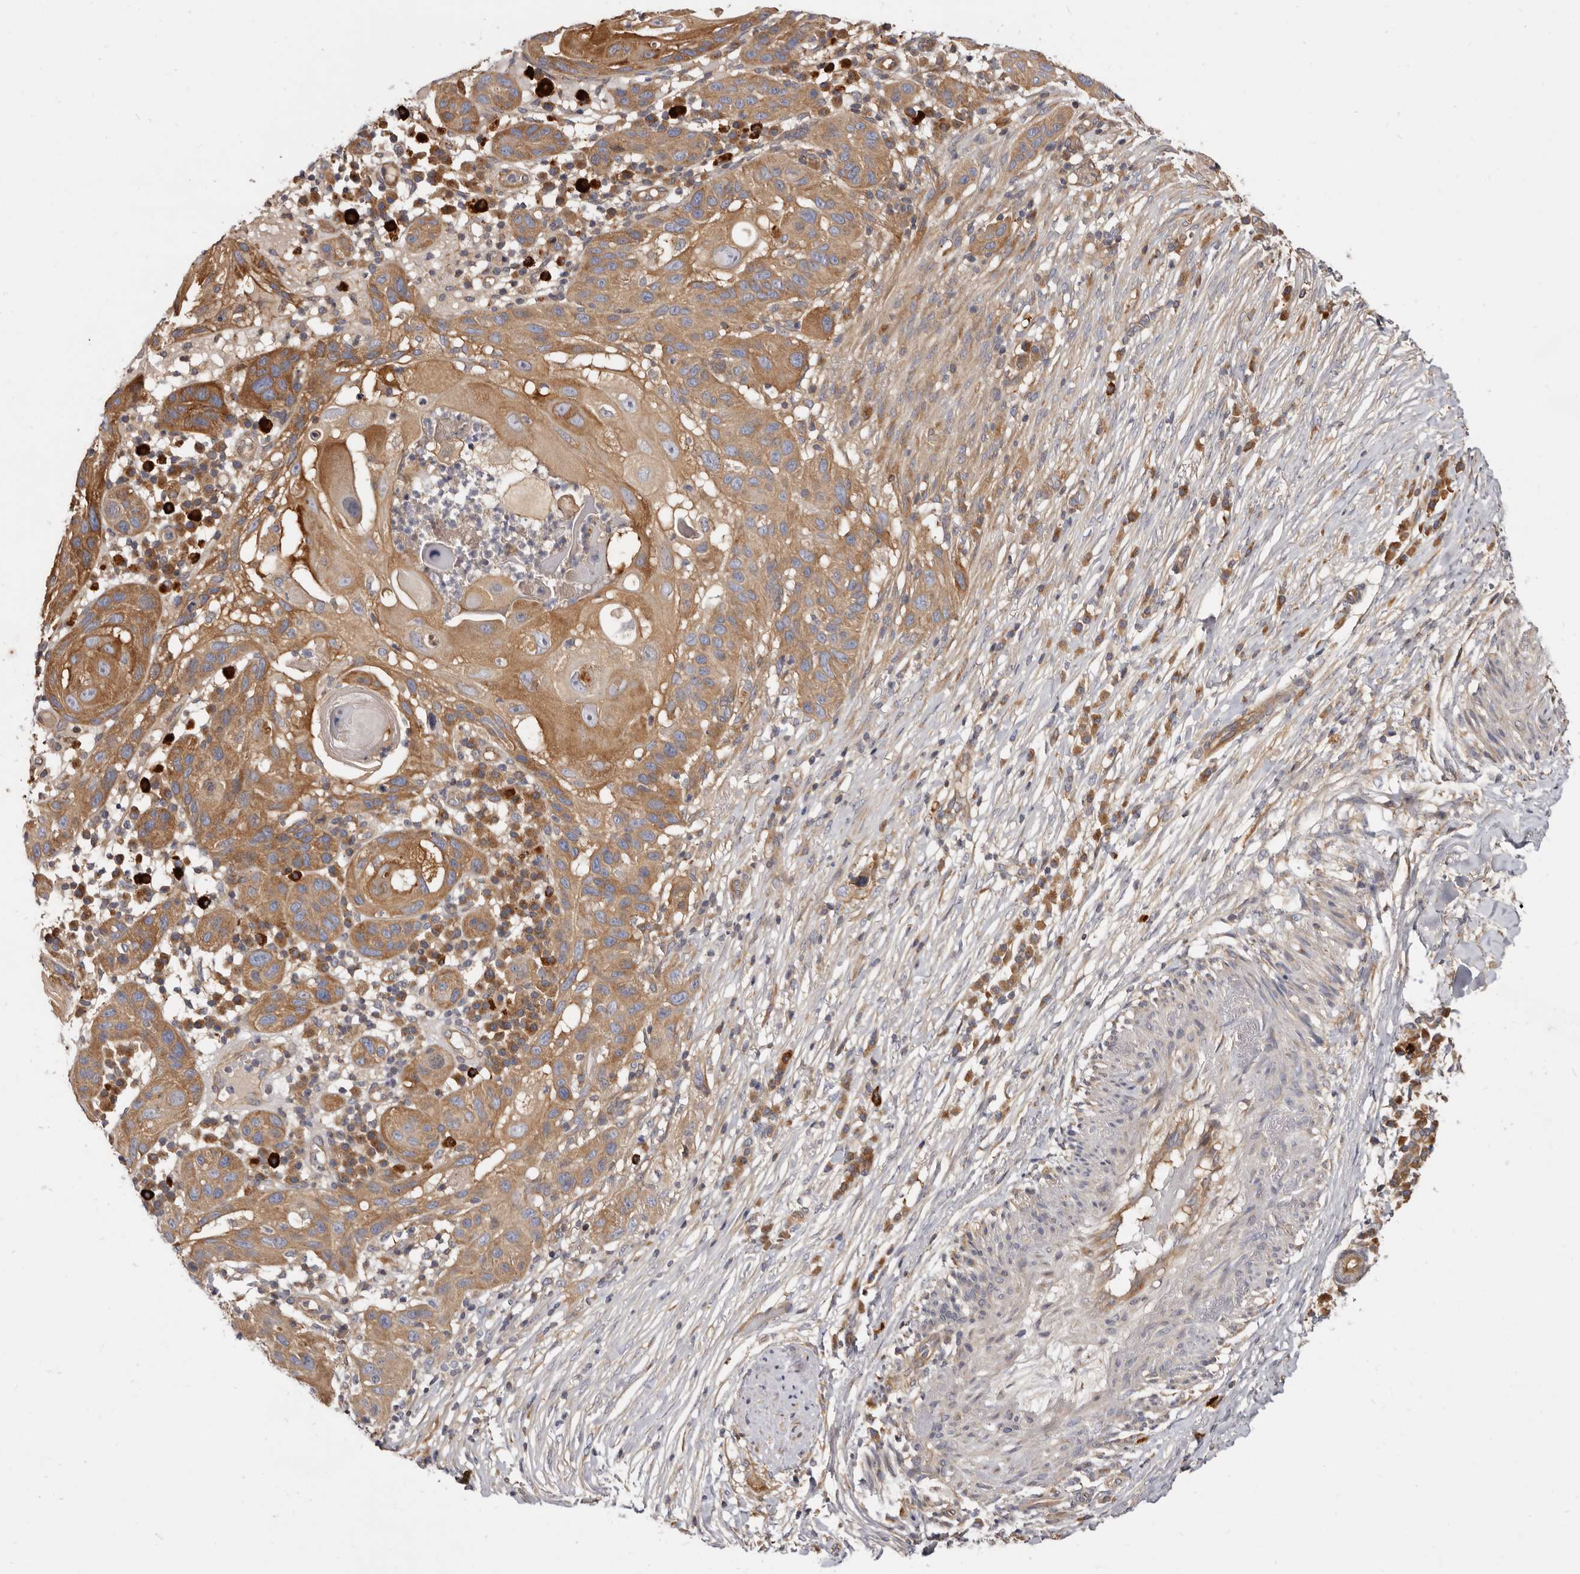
{"staining": {"intensity": "moderate", "quantity": ">75%", "location": "cytoplasmic/membranous"}, "tissue": "skin cancer", "cell_type": "Tumor cells", "image_type": "cancer", "snomed": [{"axis": "morphology", "description": "Normal tissue, NOS"}, {"axis": "morphology", "description": "Squamous cell carcinoma, NOS"}, {"axis": "topography", "description": "Skin"}], "caption": "Moderate cytoplasmic/membranous expression is seen in about >75% of tumor cells in squamous cell carcinoma (skin). The protein of interest is shown in brown color, while the nuclei are stained blue.", "gene": "ADAMTS20", "patient": {"sex": "female", "age": 96}}